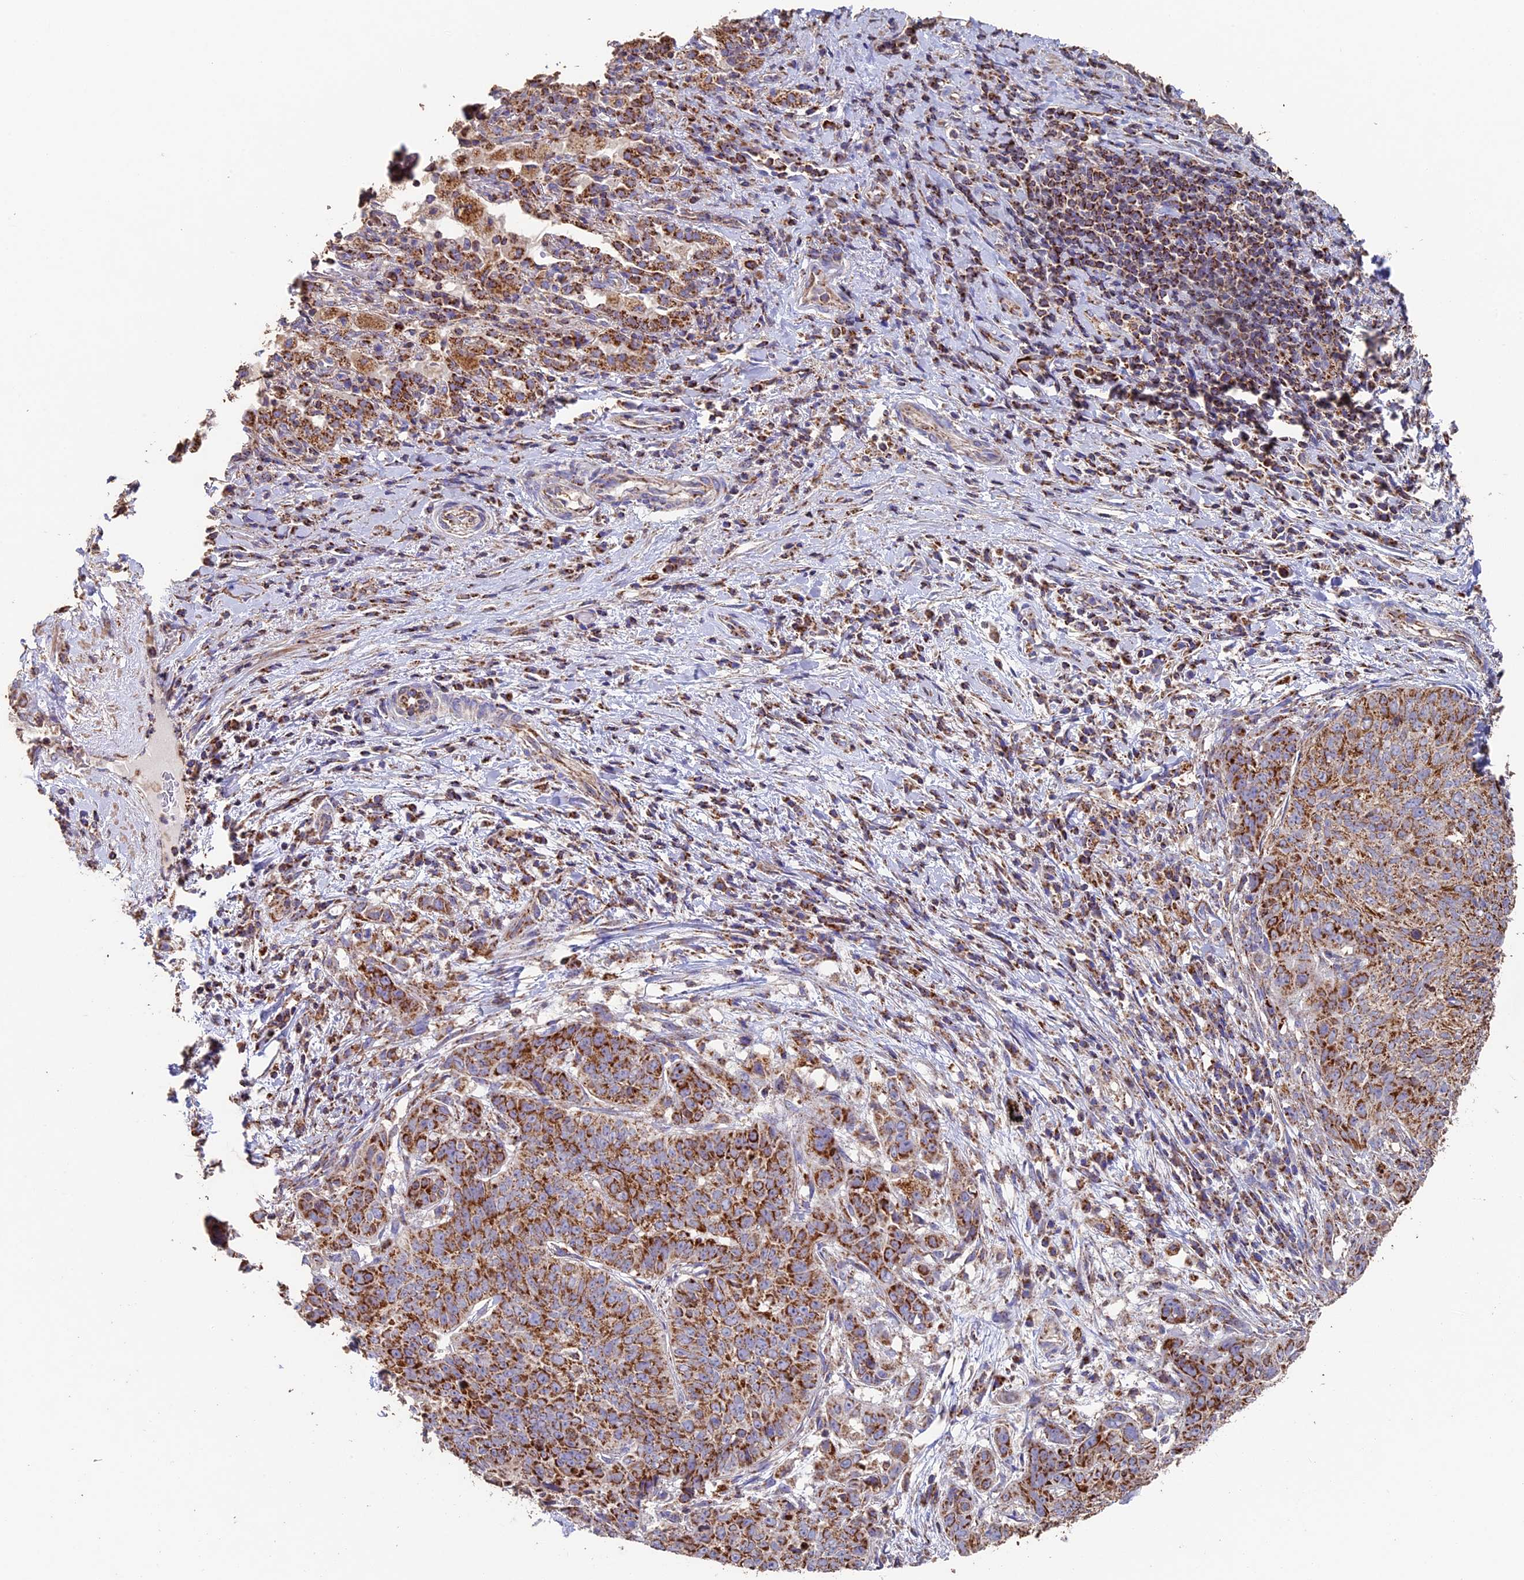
{"staining": {"intensity": "moderate", "quantity": "25%-75%", "location": "cytoplasmic/membranous"}, "tissue": "adipose tissue", "cell_type": "Adipocytes", "image_type": "normal", "snomed": [{"axis": "morphology", "description": "Normal tissue, NOS"}, {"axis": "morphology", "description": "Squamous cell carcinoma, NOS"}, {"axis": "topography", "description": "Bronchus"}, {"axis": "topography", "description": "Lung"}], "caption": "The photomicrograph exhibits staining of benign adipose tissue, revealing moderate cytoplasmic/membranous protein expression (brown color) within adipocytes.", "gene": "ADAT1", "patient": {"sex": "male", "age": 64}}